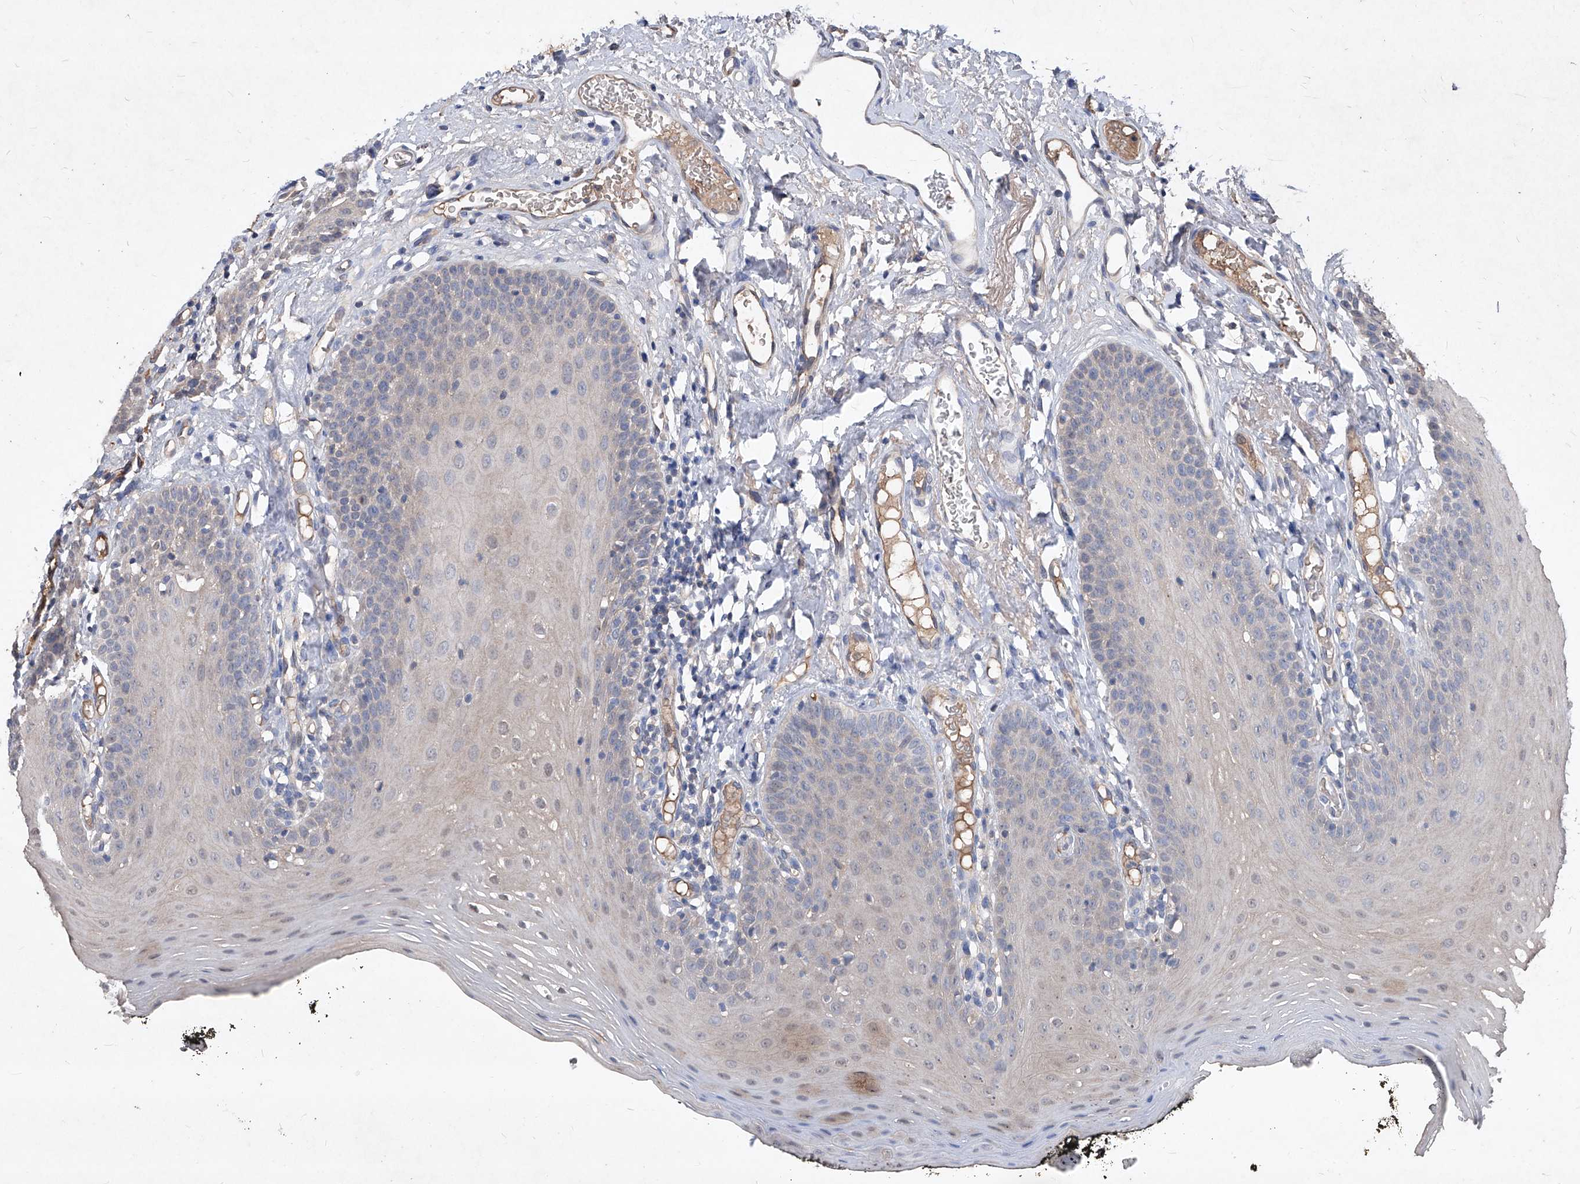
{"staining": {"intensity": "negative", "quantity": "none", "location": "none"}, "tissue": "oral mucosa", "cell_type": "Squamous epithelial cells", "image_type": "normal", "snomed": [{"axis": "morphology", "description": "Normal tissue, NOS"}, {"axis": "topography", "description": "Oral tissue"}], "caption": "Protein analysis of normal oral mucosa displays no significant expression in squamous epithelial cells. Nuclei are stained in blue.", "gene": "SYNGR1", "patient": {"sex": "male", "age": 74}}